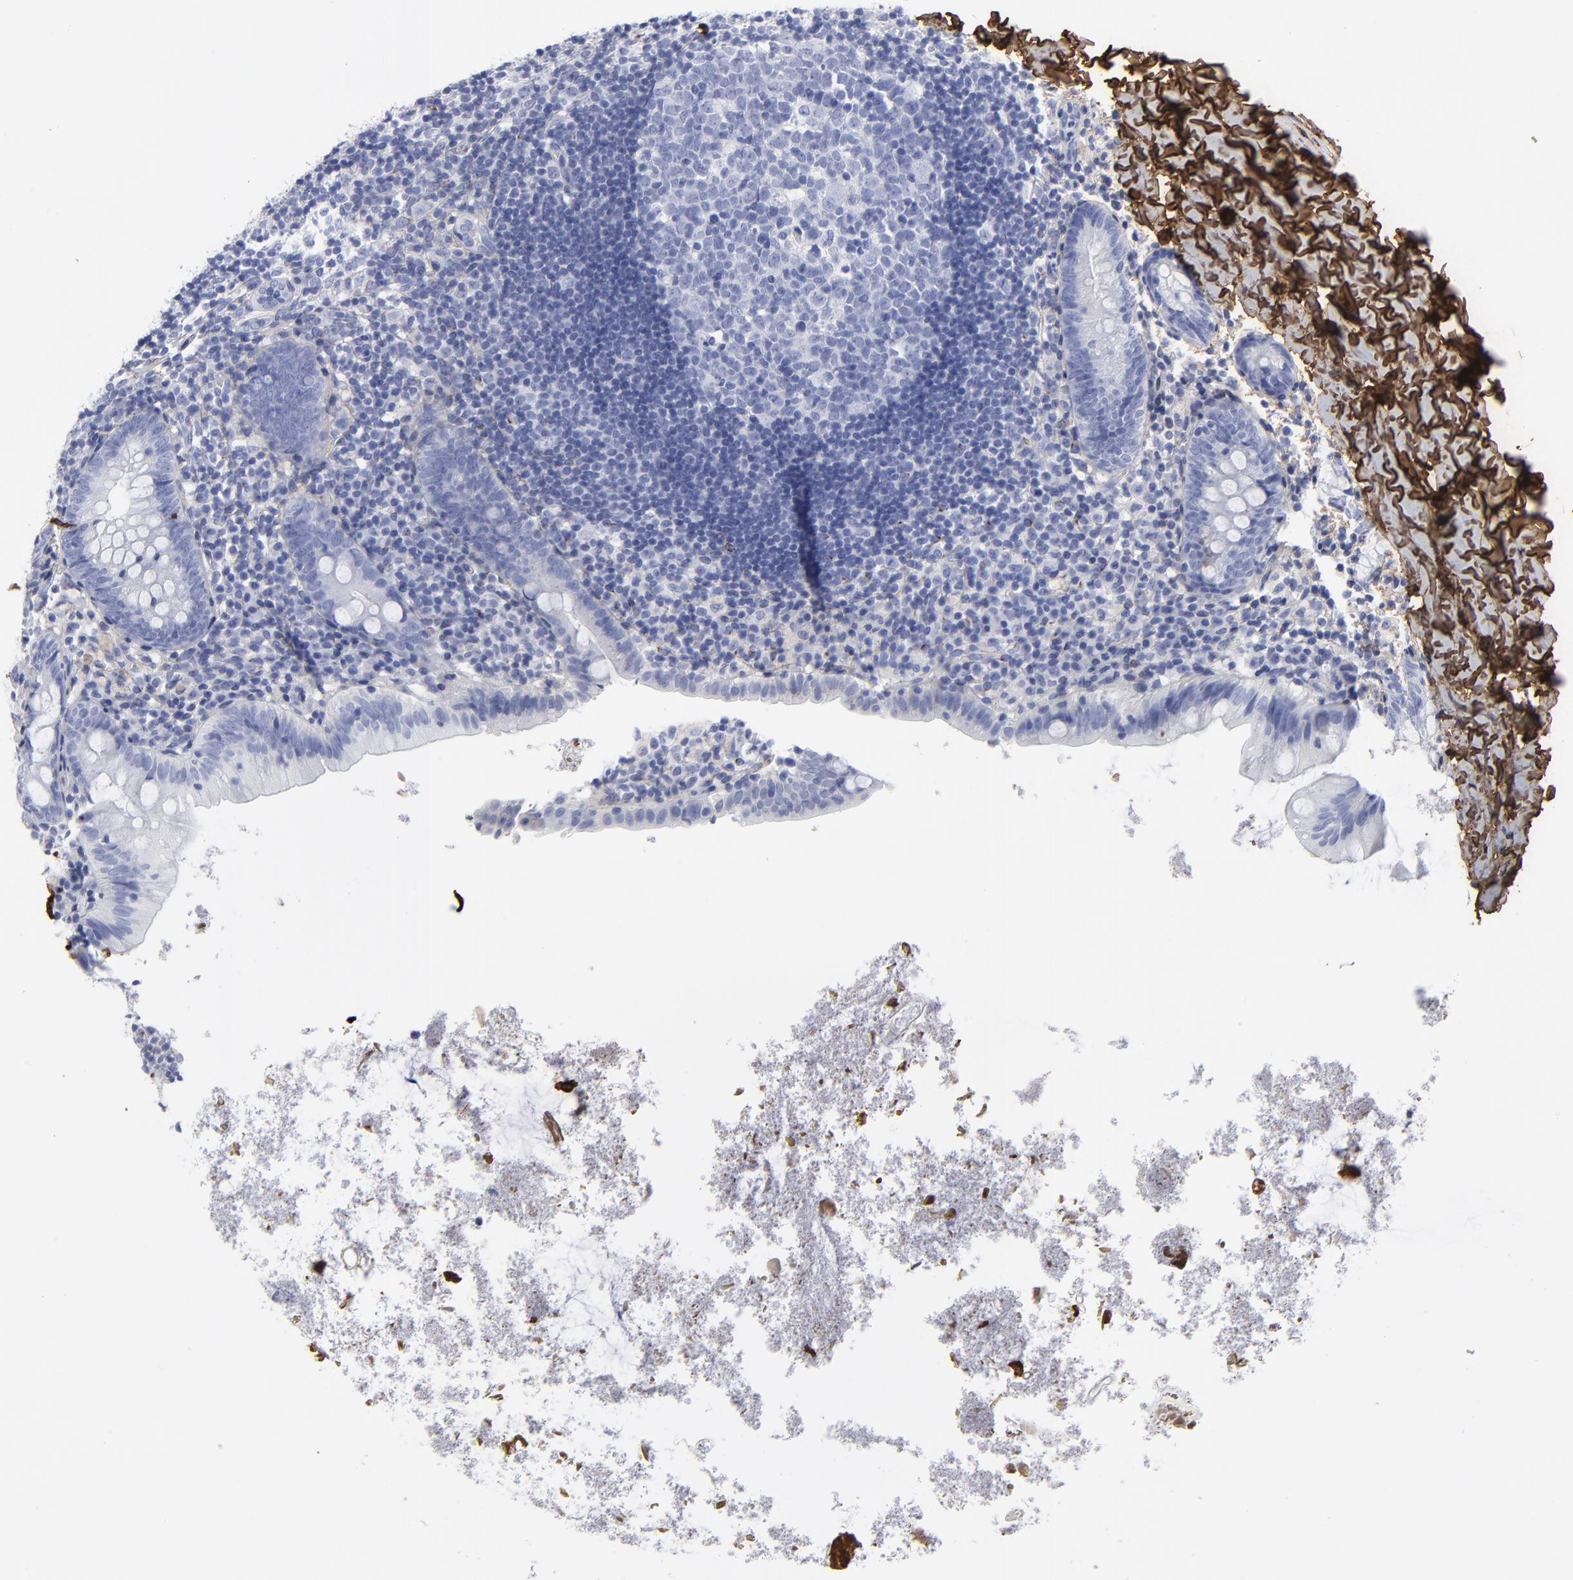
{"staining": {"intensity": "negative", "quantity": "none", "location": "none"}, "tissue": "appendix", "cell_type": "Glandular cells", "image_type": "normal", "snomed": [{"axis": "morphology", "description": "Normal tissue, NOS"}, {"axis": "topography", "description": "Appendix"}], "caption": "IHC micrograph of benign human appendix stained for a protein (brown), which demonstrates no expression in glandular cells.", "gene": "DCN", "patient": {"sex": "female", "age": 9}}